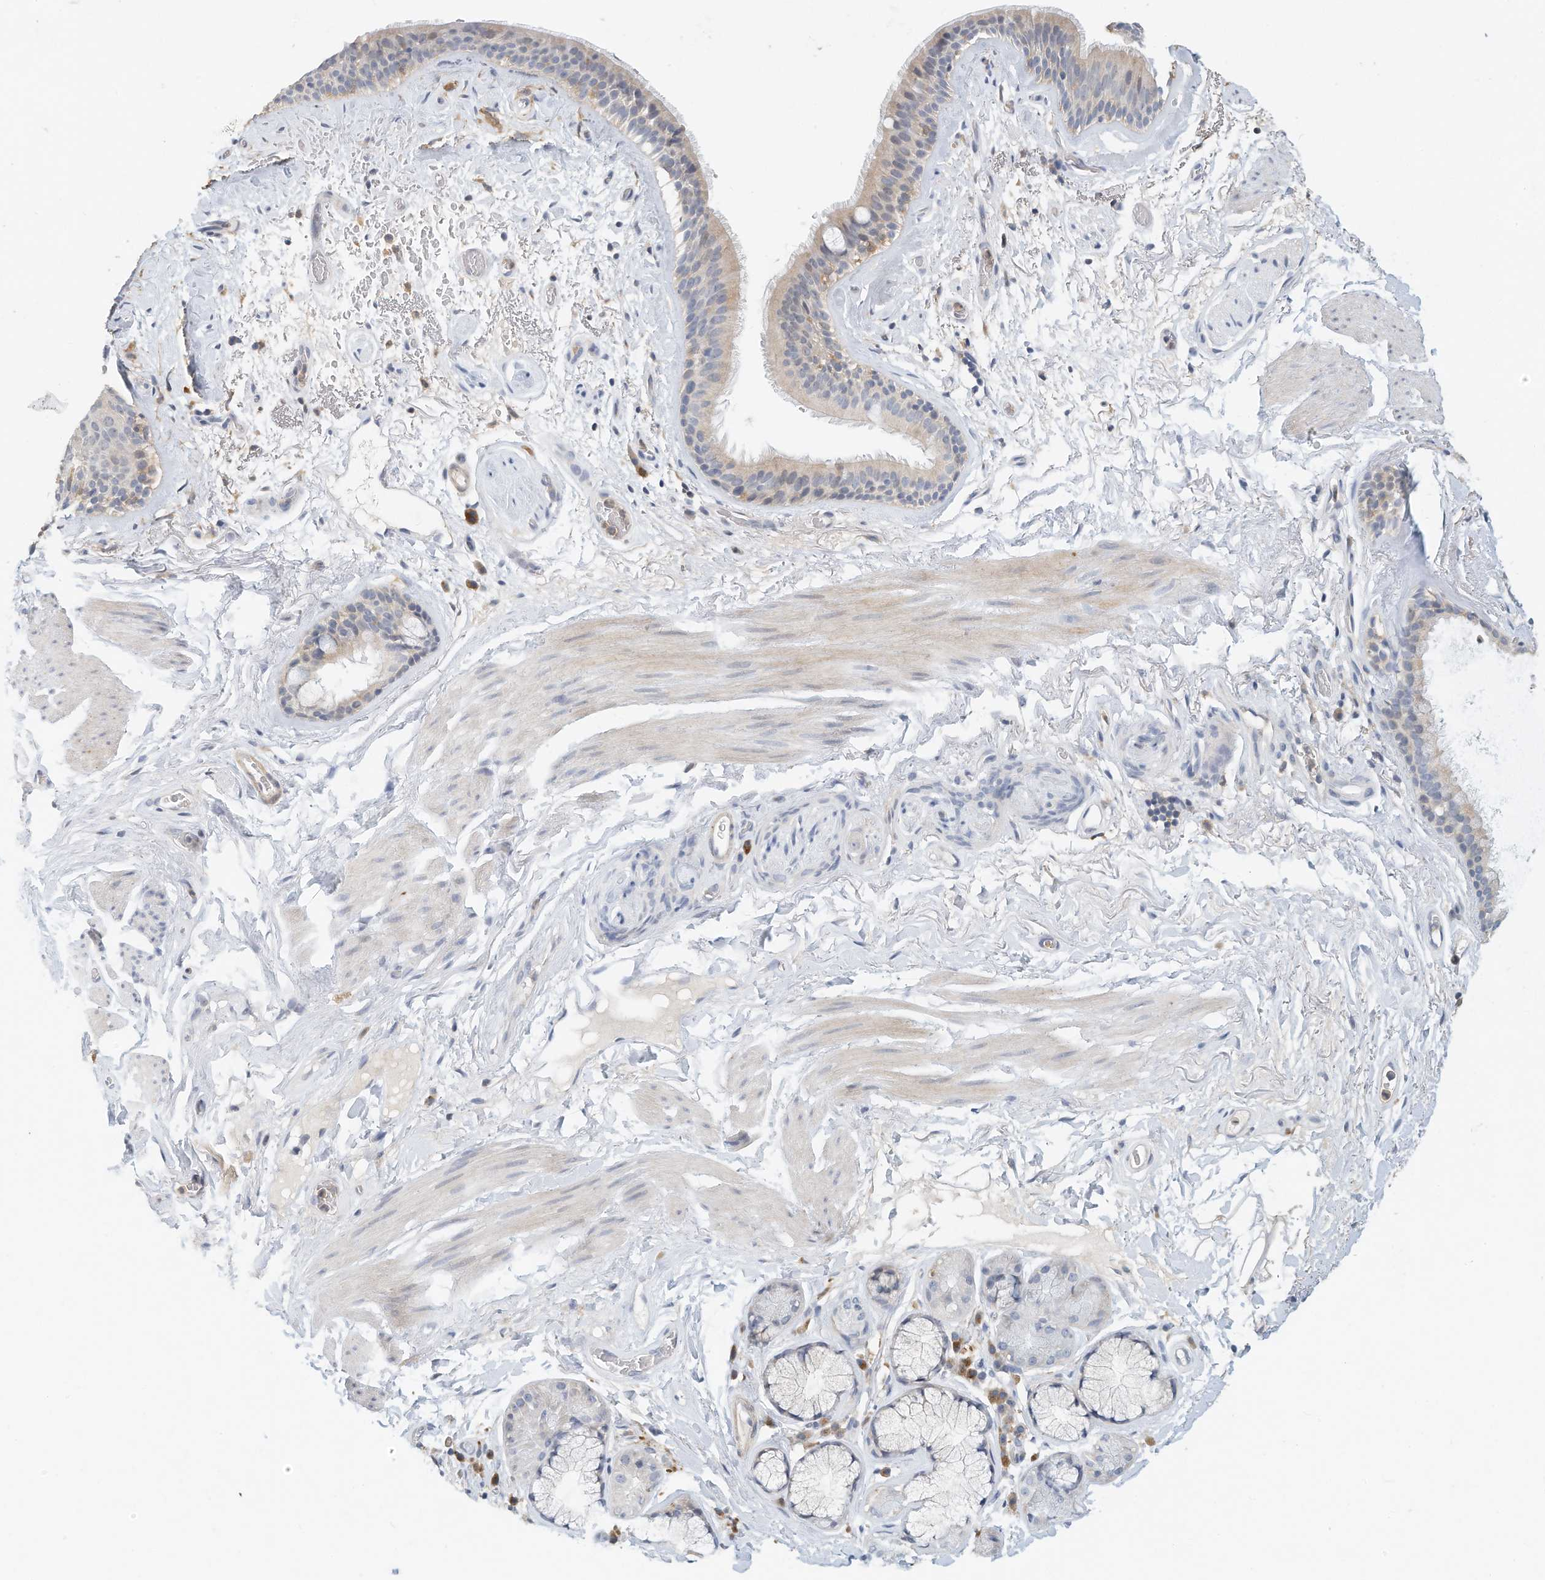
{"staining": {"intensity": "moderate", "quantity": "<25%", "location": "cytoplasmic/membranous"}, "tissue": "bronchus", "cell_type": "Respiratory epithelial cells", "image_type": "normal", "snomed": [{"axis": "morphology", "description": "Normal tissue, NOS"}, {"axis": "topography", "description": "Cartilage tissue"}], "caption": "Normal bronchus shows moderate cytoplasmic/membranous staining in approximately <25% of respiratory epithelial cells.", "gene": "MICAL1", "patient": {"sex": "female", "age": 63}}